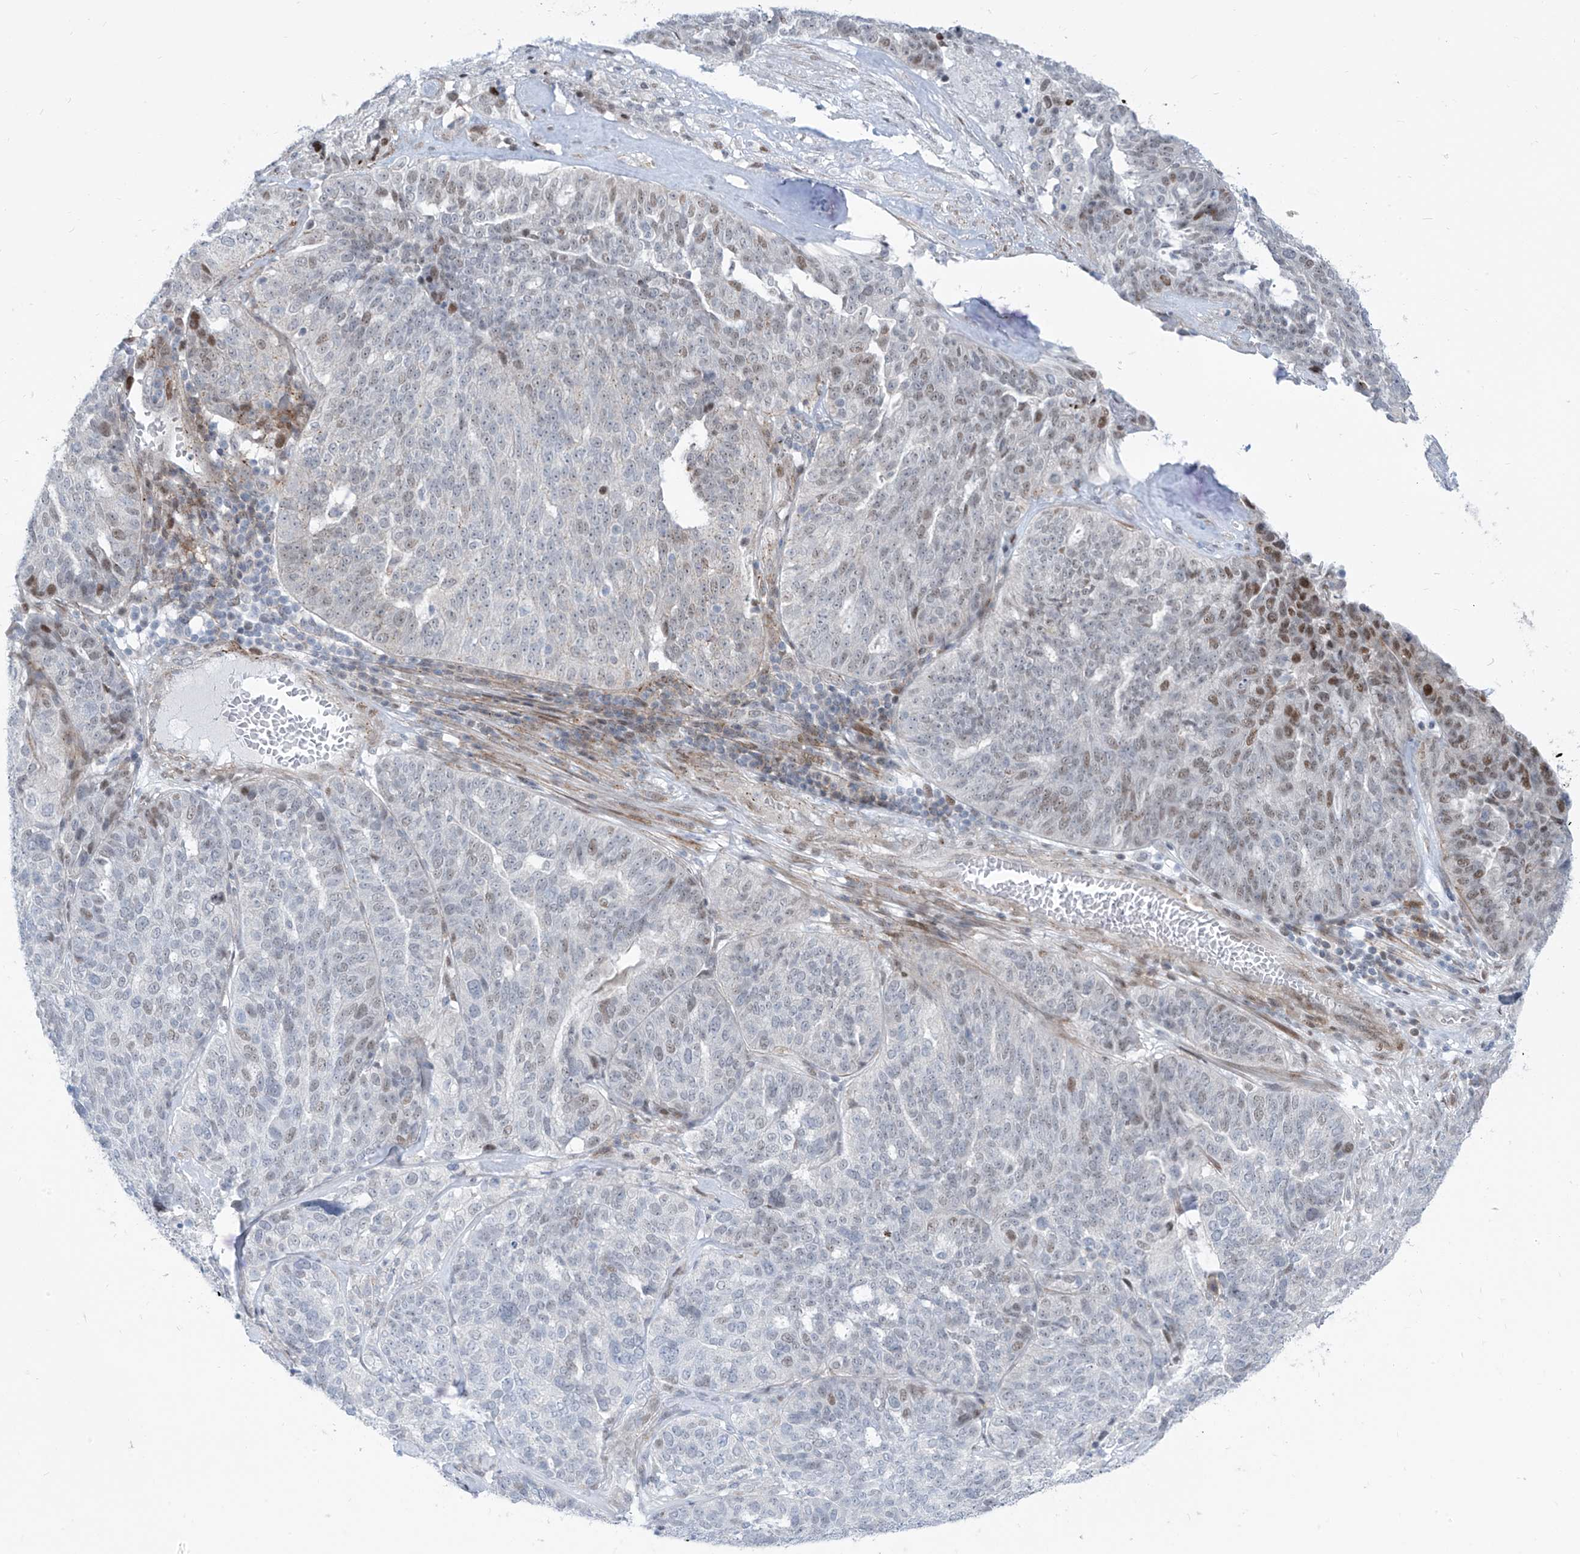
{"staining": {"intensity": "moderate", "quantity": "<25%", "location": "nuclear"}, "tissue": "ovarian cancer", "cell_type": "Tumor cells", "image_type": "cancer", "snomed": [{"axis": "morphology", "description": "Cystadenocarcinoma, serous, NOS"}, {"axis": "topography", "description": "Ovary"}], "caption": "Immunohistochemistry histopathology image of neoplastic tissue: human ovarian cancer (serous cystadenocarcinoma) stained using immunohistochemistry reveals low levels of moderate protein expression localized specifically in the nuclear of tumor cells, appearing as a nuclear brown color.", "gene": "LIN9", "patient": {"sex": "female", "age": 59}}